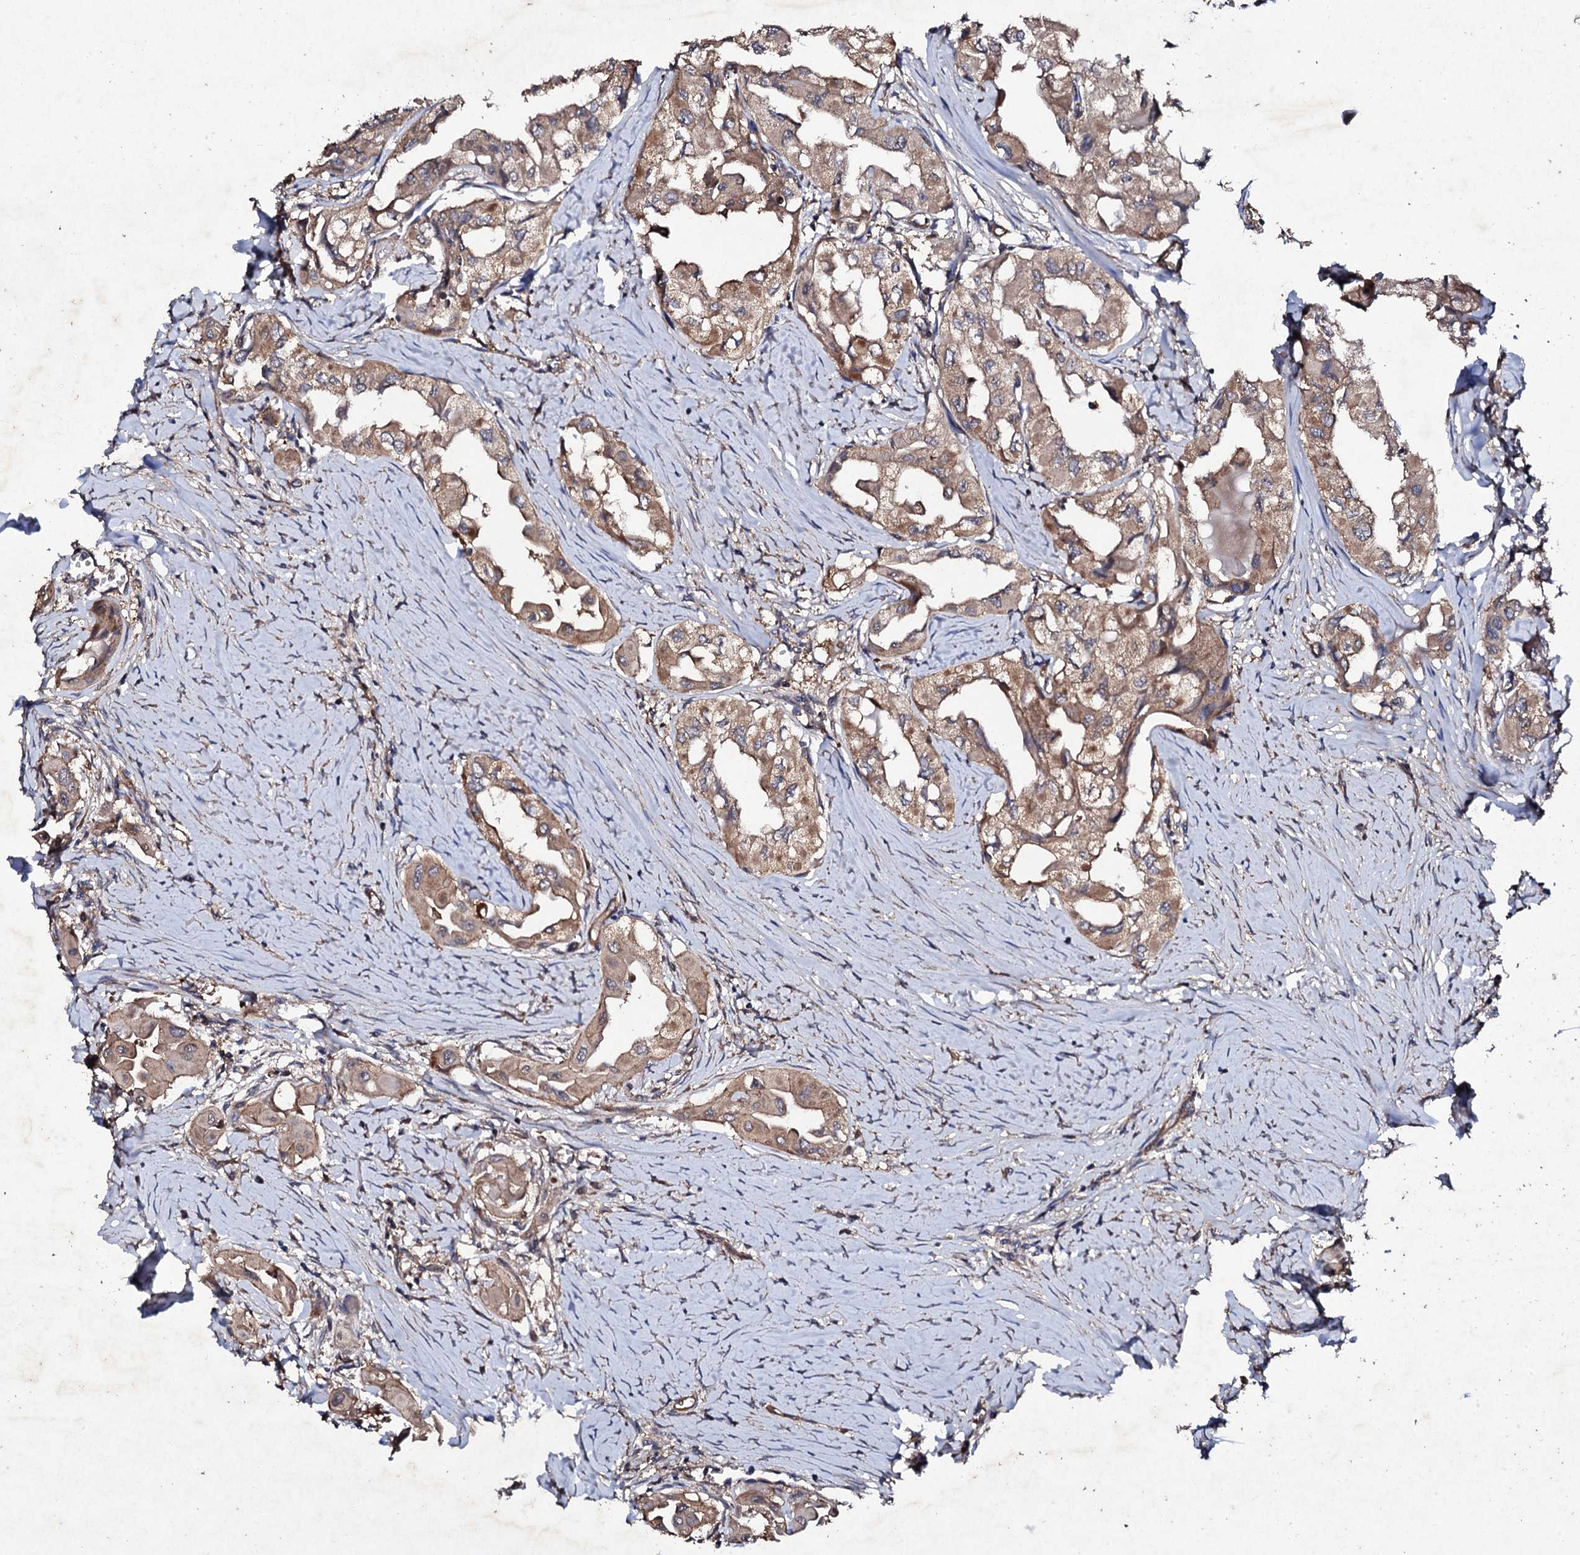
{"staining": {"intensity": "moderate", "quantity": ">75%", "location": "cytoplasmic/membranous"}, "tissue": "thyroid cancer", "cell_type": "Tumor cells", "image_type": "cancer", "snomed": [{"axis": "morphology", "description": "Papillary adenocarcinoma, NOS"}, {"axis": "topography", "description": "Thyroid gland"}], "caption": "This histopathology image displays thyroid cancer (papillary adenocarcinoma) stained with immunohistochemistry (IHC) to label a protein in brown. The cytoplasmic/membranous of tumor cells show moderate positivity for the protein. Nuclei are counter-stained blue.", "gene": "MOCOS", "patient": {"sex": "female", "age": 59}}